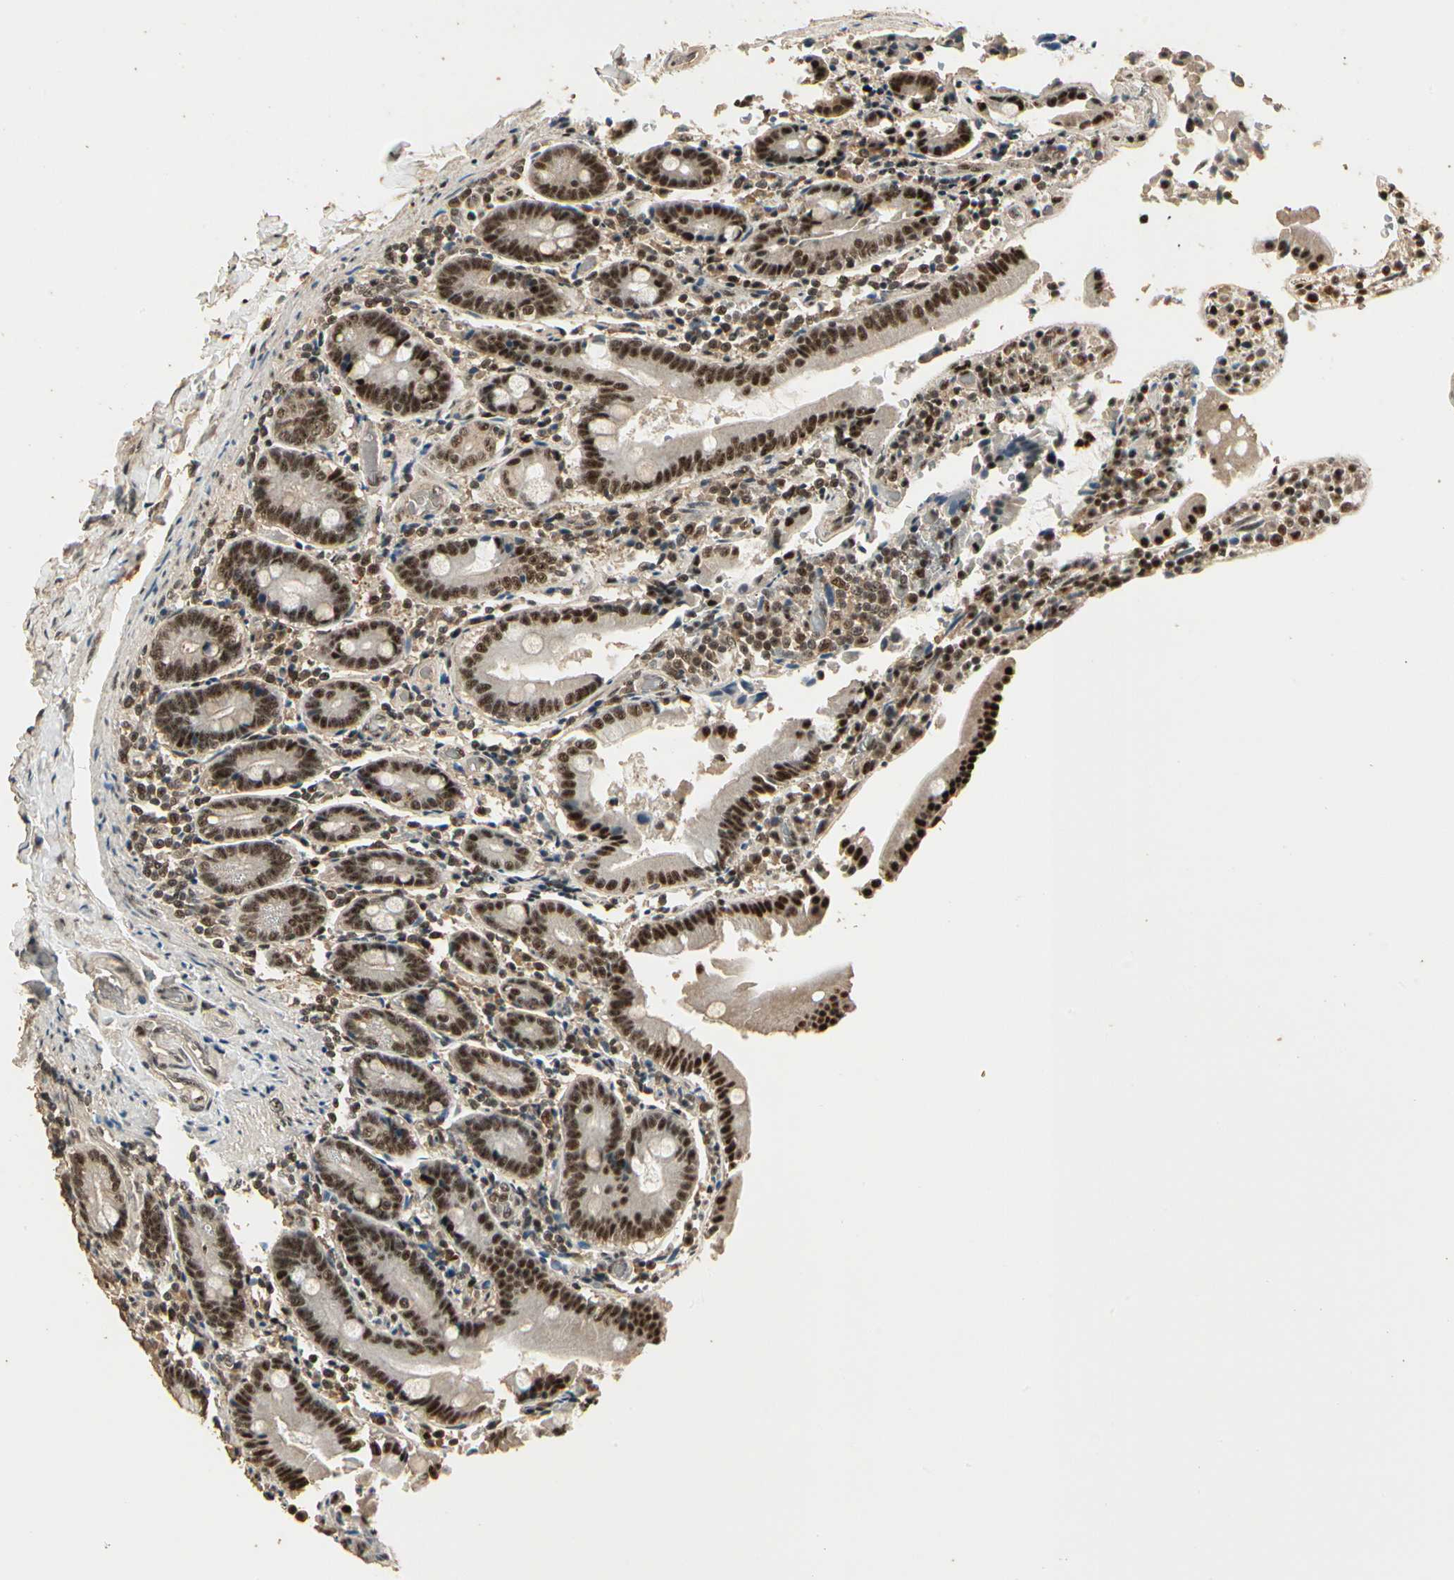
{"staining": {"intensity": "strong", "quantity": ">75%", "location": "cytoplasmic/membranous,nuclear"}, "tissue": "duodenum", "cell_type": "Glandular cells", "image_type": "normal", "snomed": [{"axis": "morphology", "description": "Normal tissue, NOS"}, {"axis": "topography", "description": "Duodenum"}], "caption": "About >75% of glandular cells in unremarkable human duodenum show strong cytoplasmic/membranous,nuclear protein expression as visualized by brown immunohistochemical staining.", "gene": "RBM25", "patient": {"sex": "female", "age": 53}}